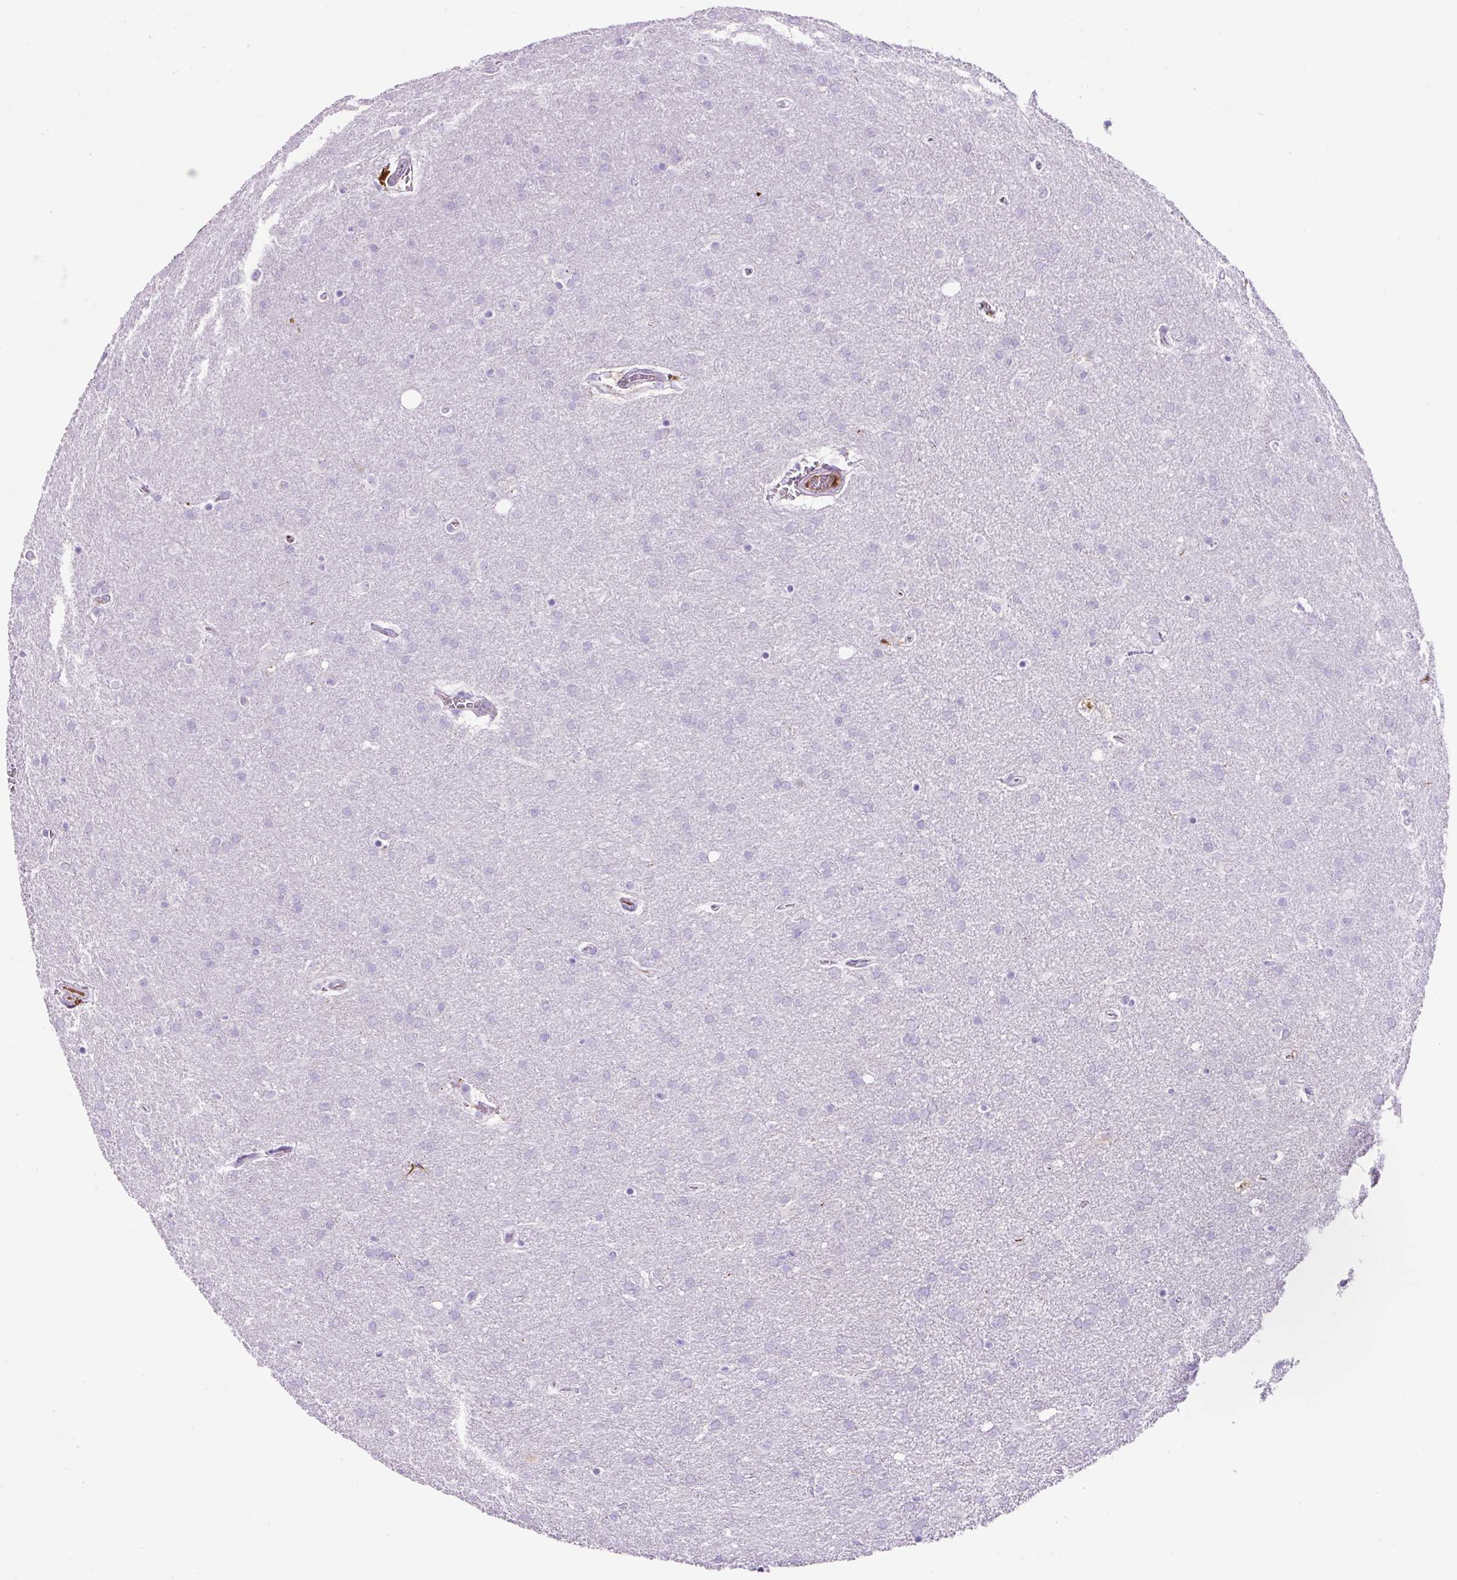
{"staining": {"intensity": "negative", "quantity": "none", "location": "none"}, "tissue": "glioma", "cell_type": "Tumor cells", "image_type": "cancer", "snomed": [{"axis": "morphology", "description": "Glioma, malignant, Low grade"}, {"axis": "topography", "description": "Brain"}], "caption": "Tumor cells show no significant staining in glioma.", "gene": "TMEM200B", "patient": {"sex": "female", "age": 32}}